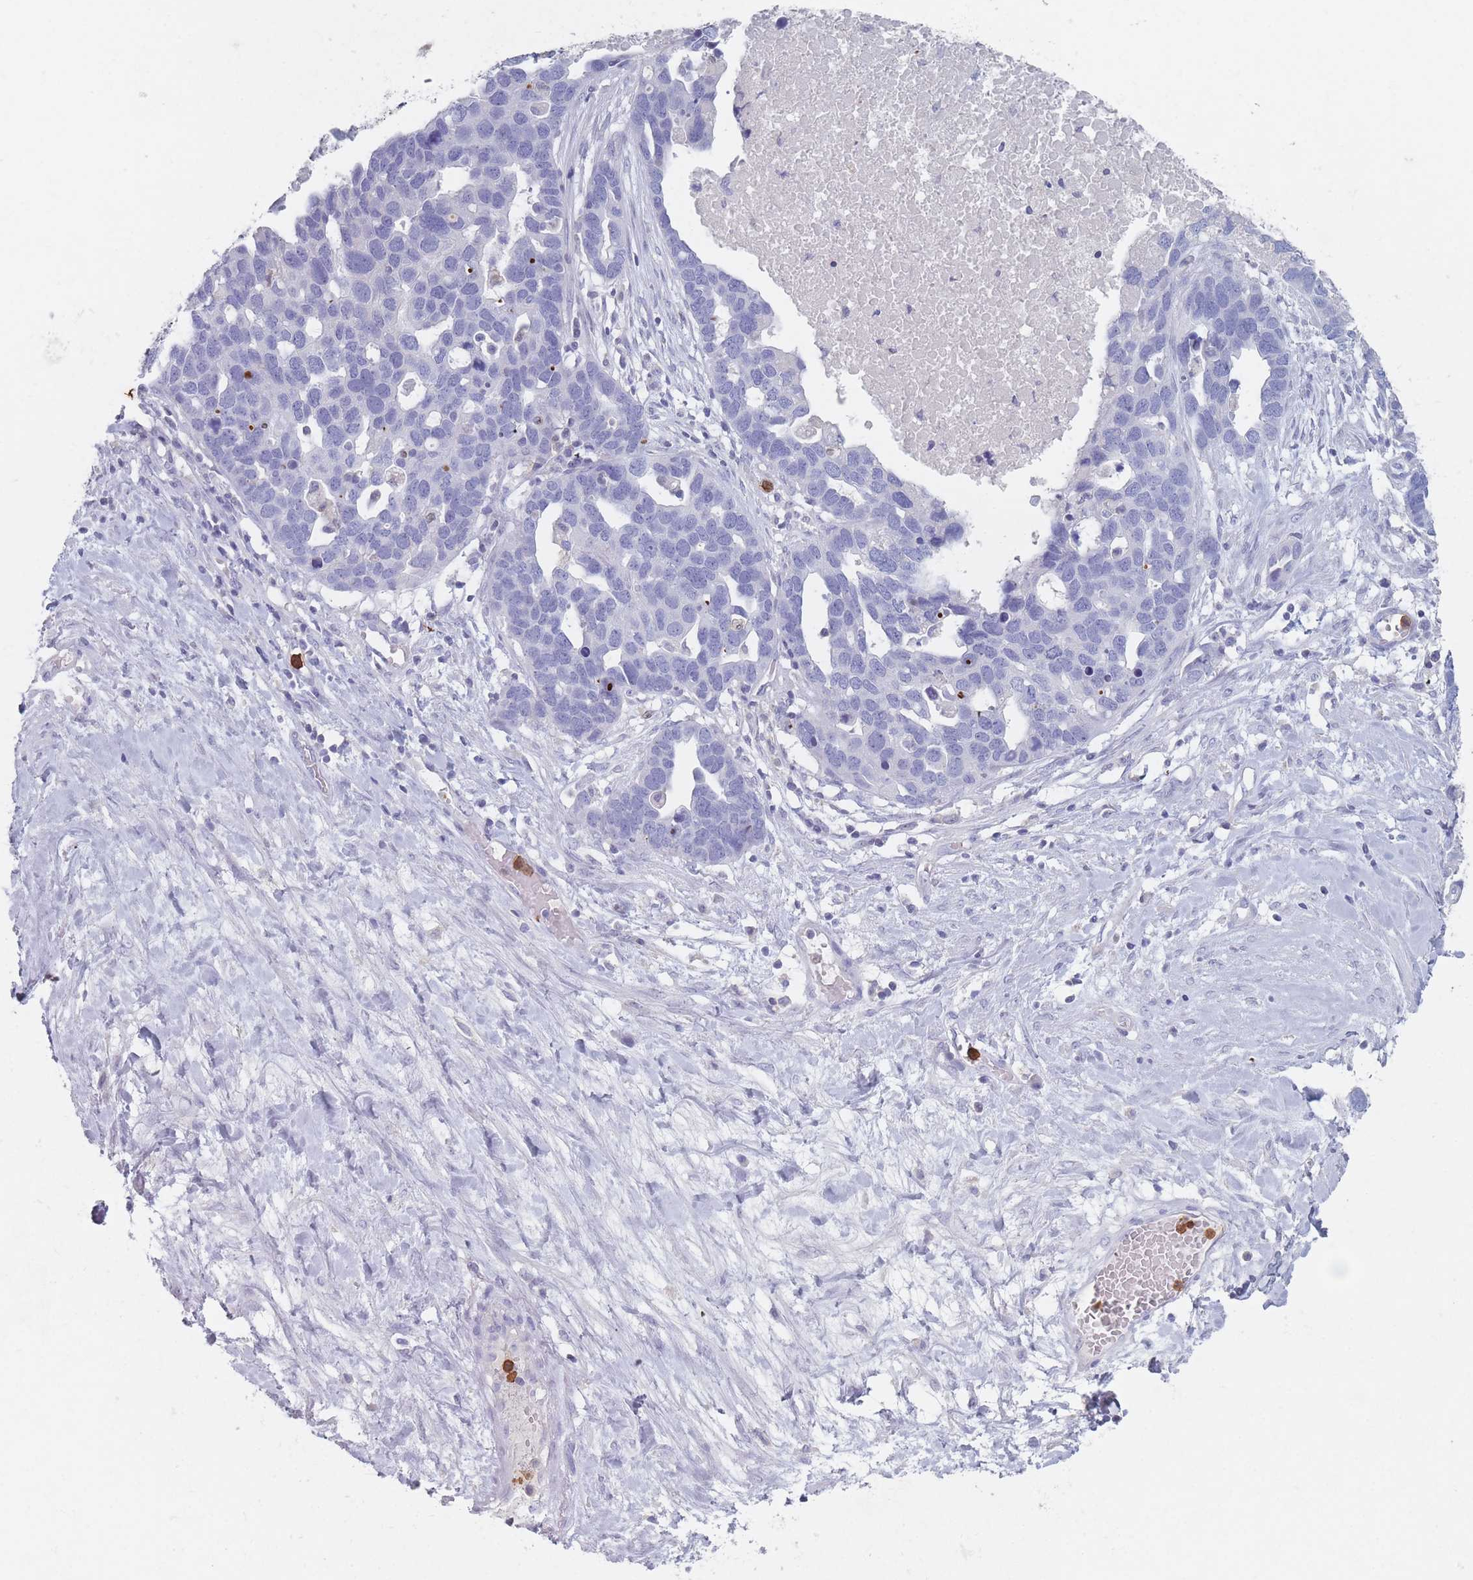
{"staining": {"intensity": "negative", "quantity": "none", "location": "none"}, "tissue": "ovarian cancer", "cell_type": "Tumor cells", "image_type": "cancer", "snomed": [{"axis": "morphology", "description": "Cystadenocarcinoma, serous, NOS"}, {"axis": "topography", "description": "Ovary"}], "caption": "DAB immunohistochemical staining of ovarian cancer displays no significant staining in tumor cells.", "gene": "ATP1A3", "patient": {"sex": "female", "age": 54}}